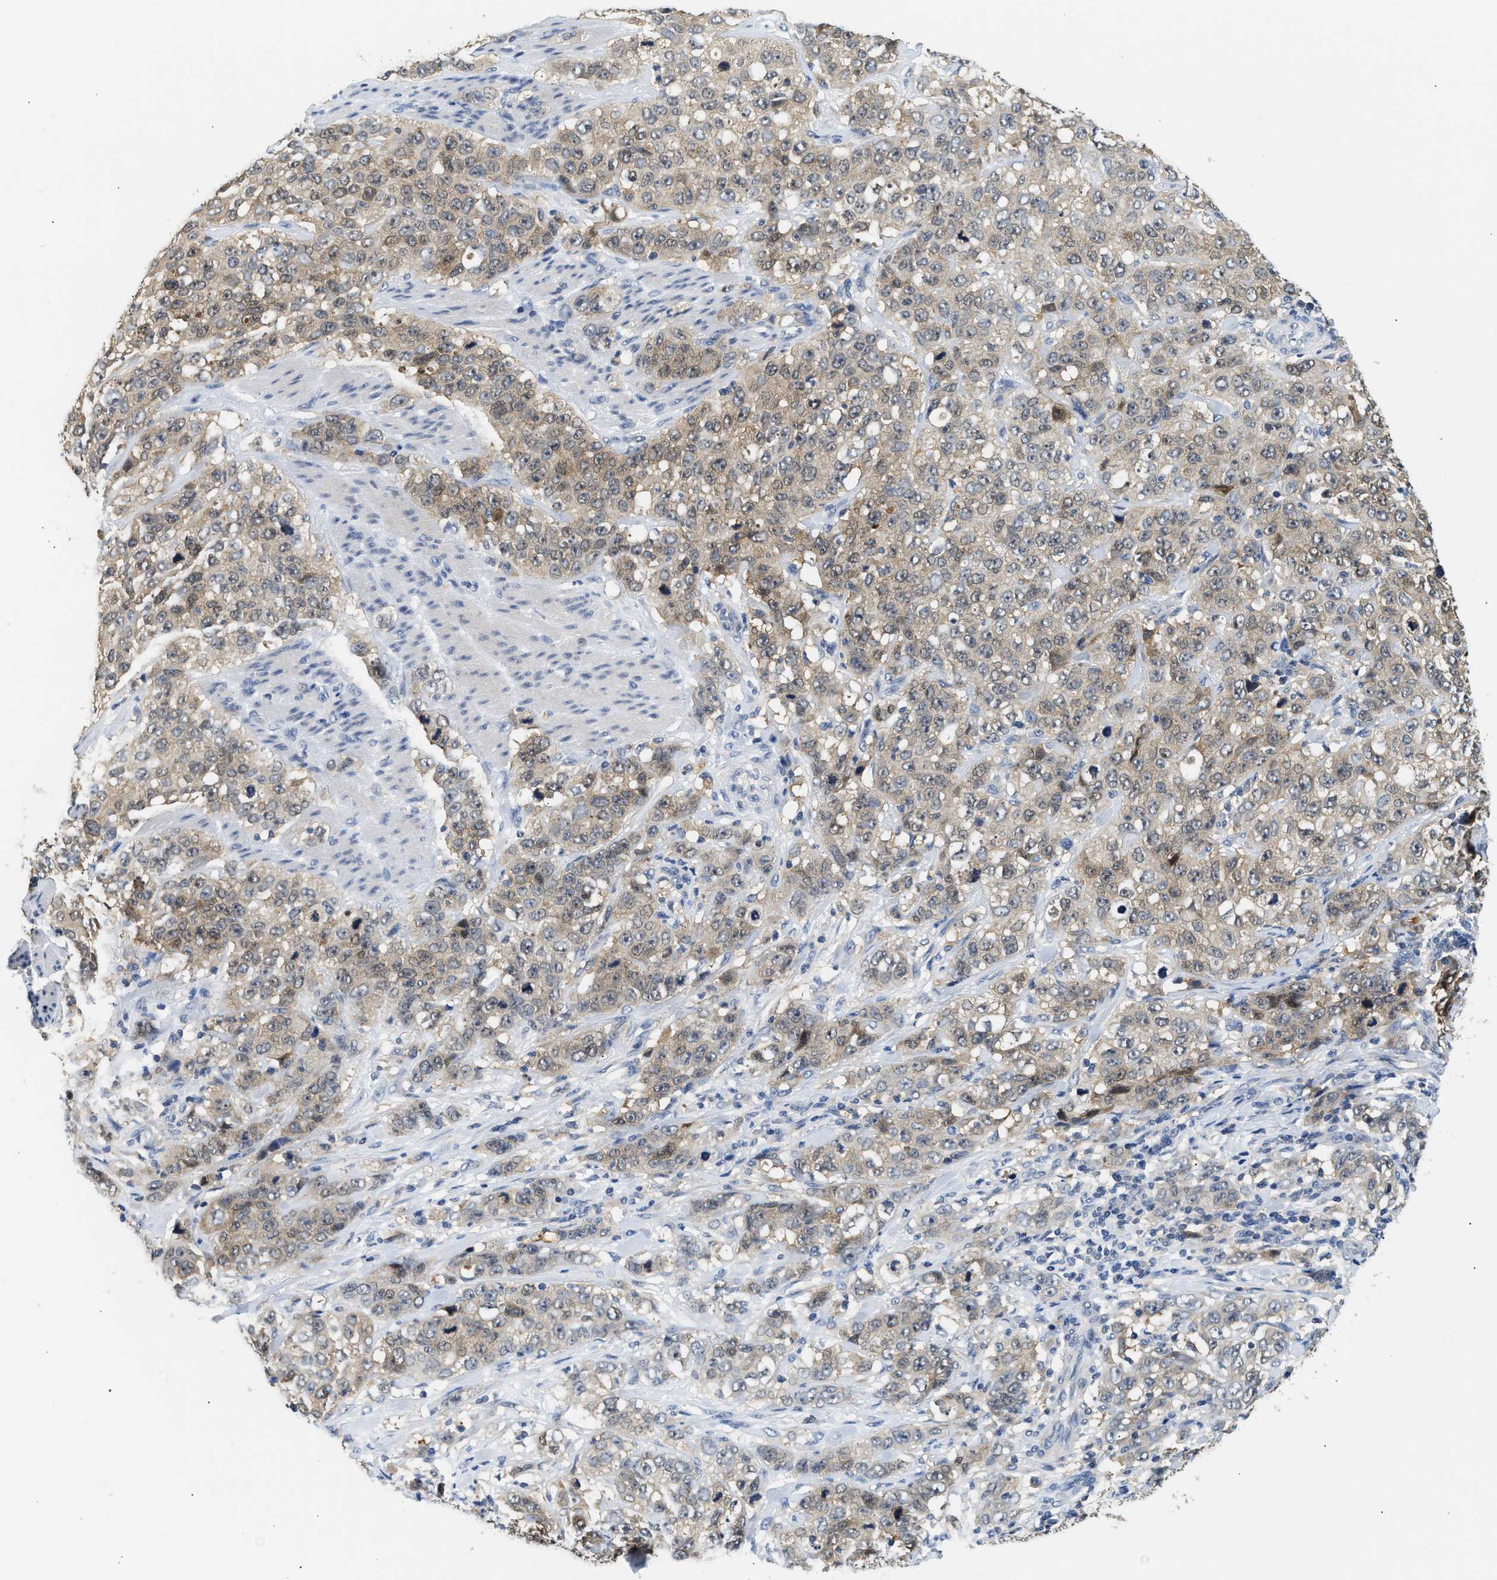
{"staining": {"intensity": "weak", "quantity": ">75%", "location": "cytoplasmic/membranous"}, "tissue": "stomach cancer", "cell_type": "Tumor cells", "image_type": "cancer", "snomed": [{"axis": "morphology", "description": "Adenocarcinoma, NOS"}, {"axis": "topography", "description": "Stomach"}], "caption": "Adenocarcinoma (stomach) tissue reveals weak cytoplasmic/membranous expression in approximately >75% of tumor cells", "gene": "PPM1L", "patient": {"sex": "male", "age": 48}}